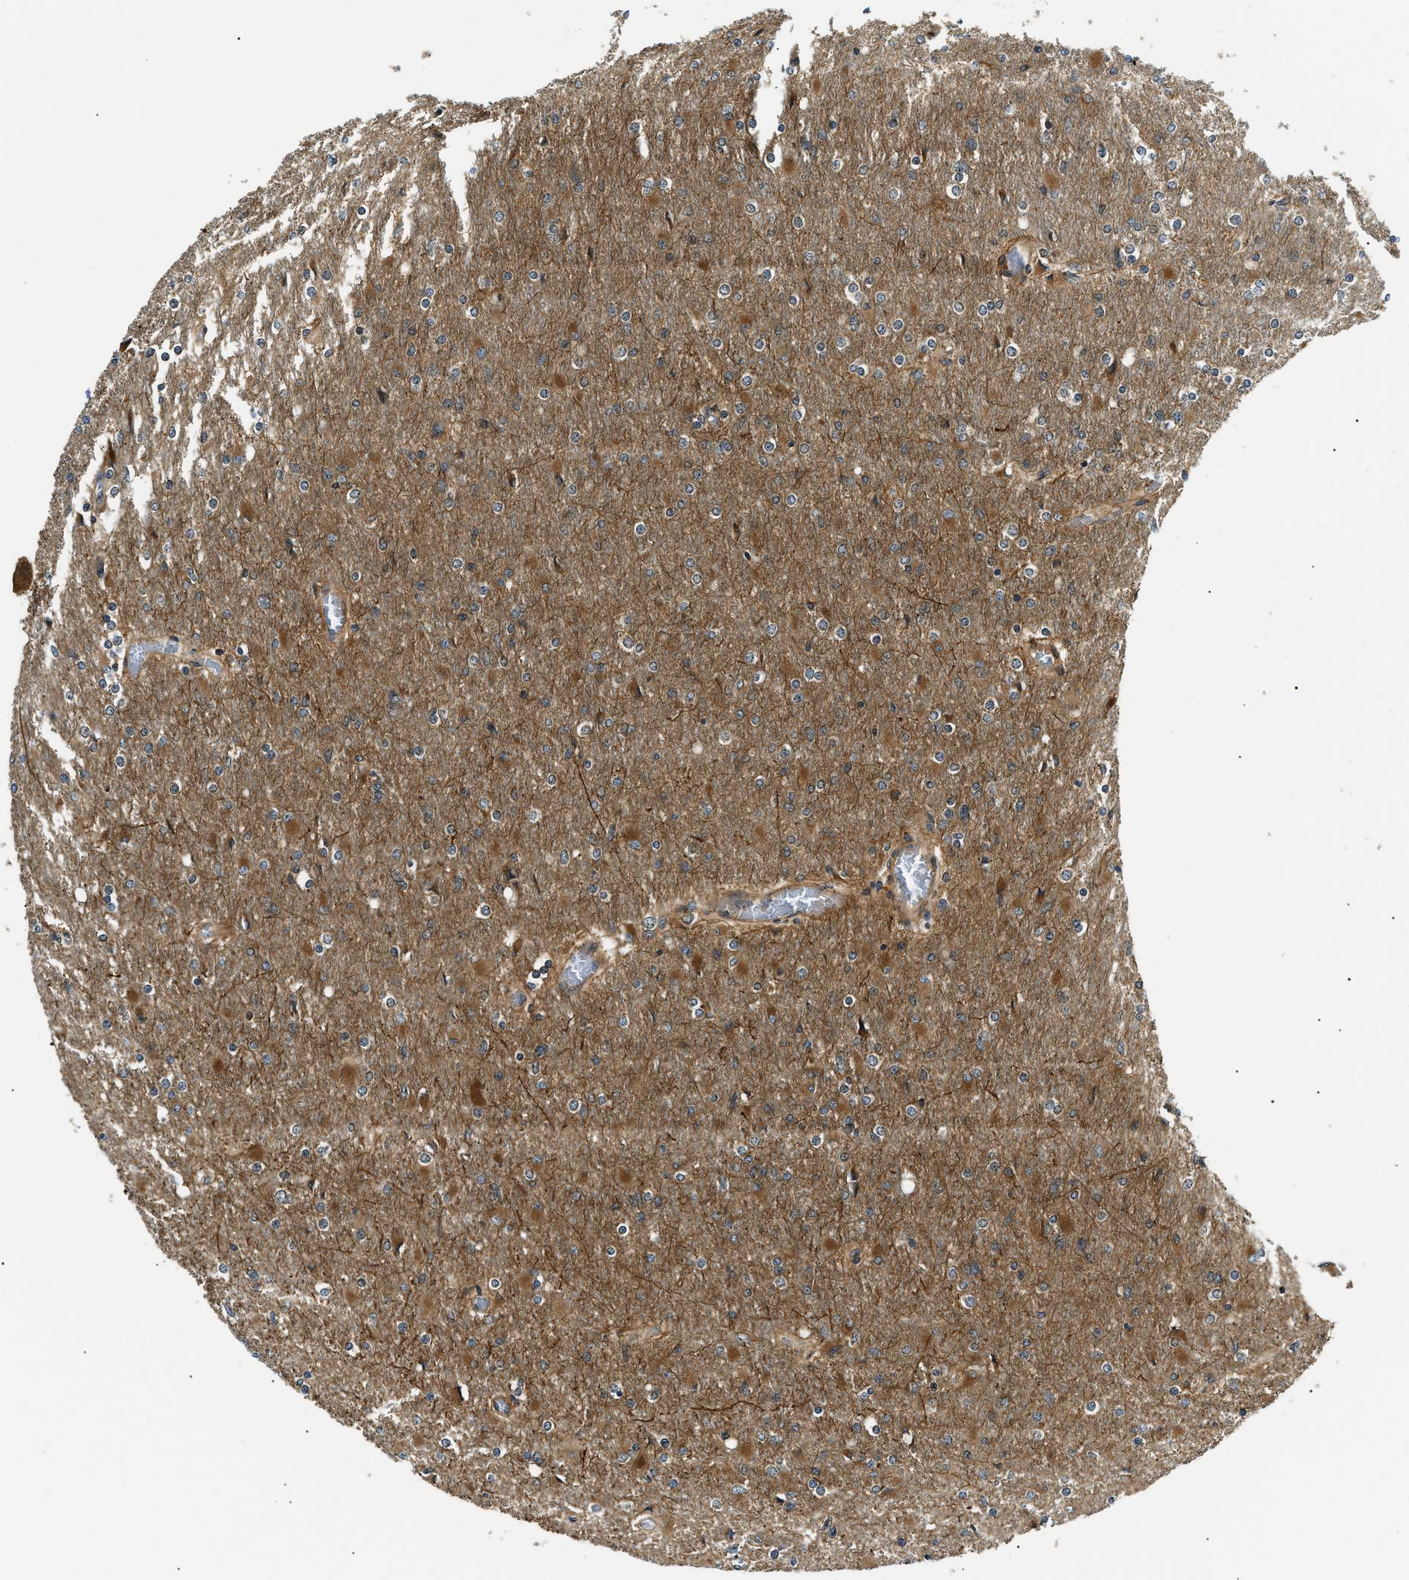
{"staining": {"intensity": "moderate", "quantity": "25%-75%", "location": "cytoplasmic/membranous"}, "tissue": "glioma", "cell_type": "Tumor cells", "image_type": "cancer", "snomed": [{"axis": "morphology", "description": "Glioma, malignant, High grade"}, {"axis": "topography", "description": "Cerebral cortex"}], "caption": "Moderate cytoplasmic/membranous positivity for a protein is appreciated in approximately 25%-75% of tumor cells of malignant glioma (high-grade) using IHC.", "gene": "ATP6AP1", "patient": {"sex": "female", "age": 36}}